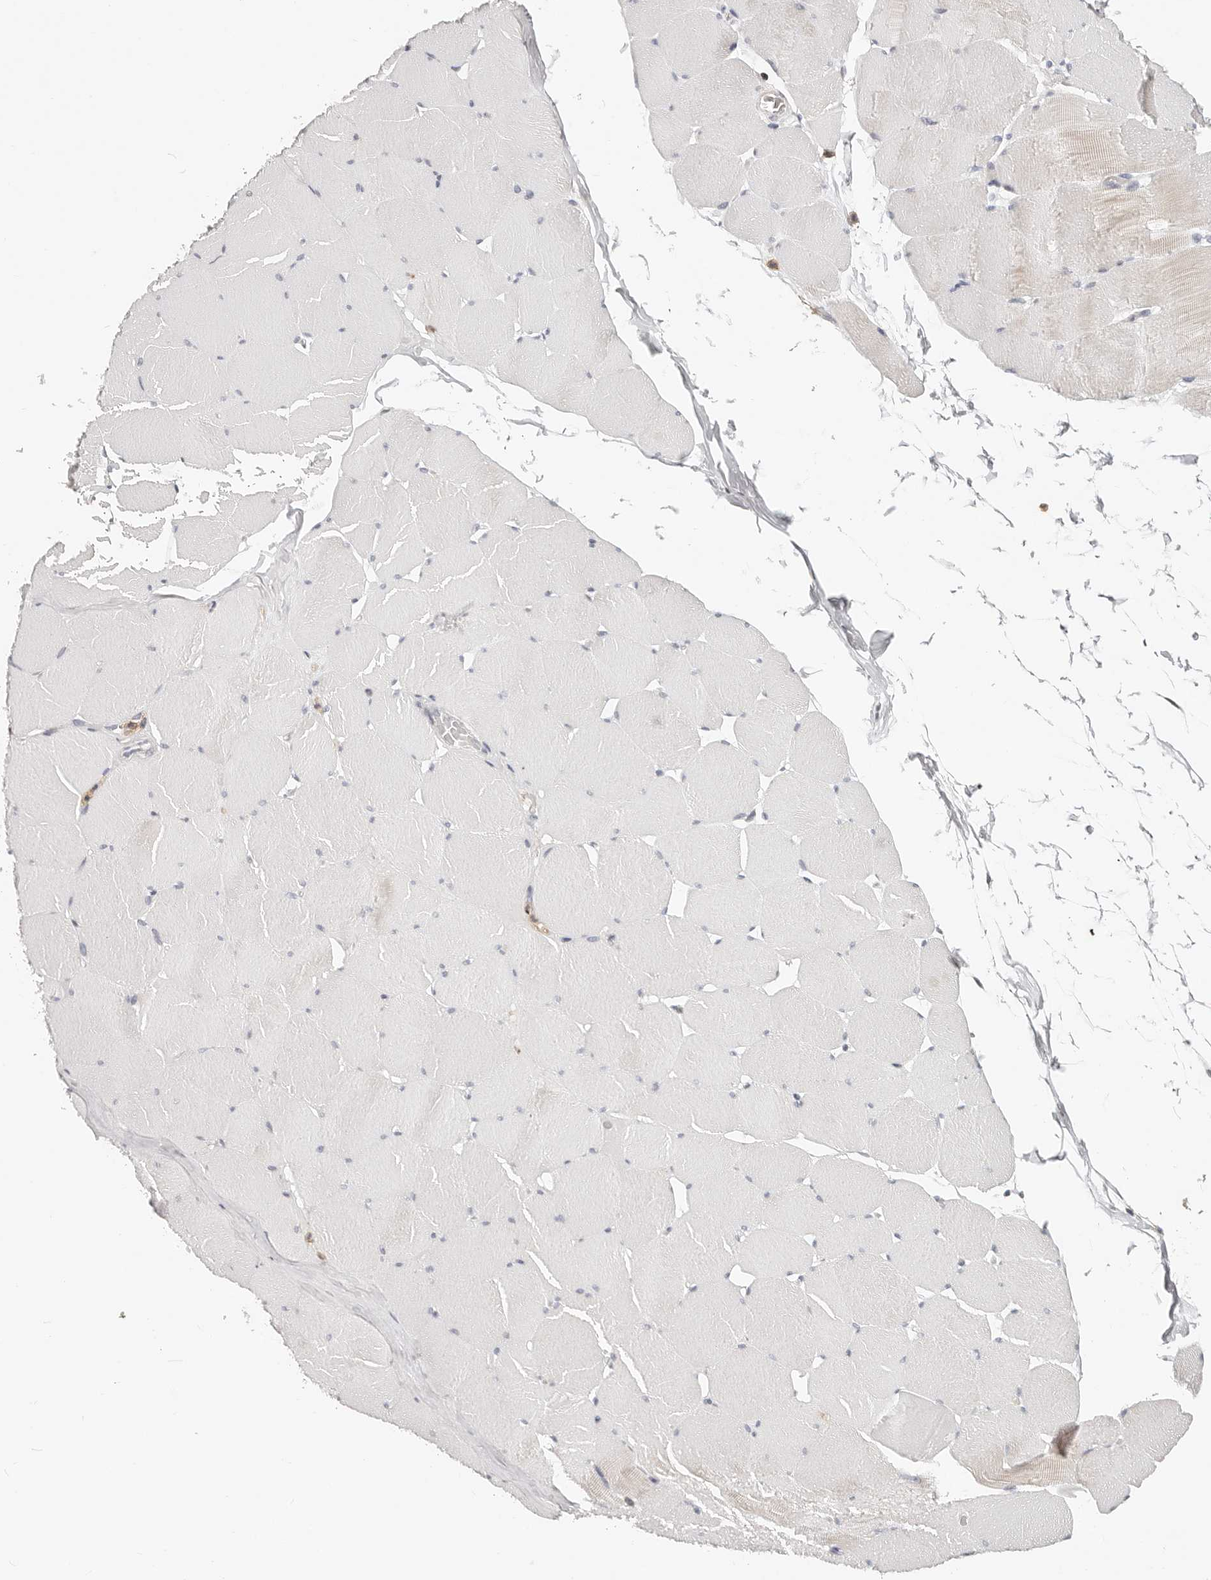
{"staining": {"intensity": "negative", "quantity": "none", "location": "none"}, "tissue": "skeletal muscle", "cell_type": "Myocytes", "image_type": "normal", "snomed": [{"axis": "morphology", "description": "Normal tissue, NOS"}, {"axis": "topography", "description": "Skeletal muscle"}], "caption": "High power microscopy photomicrograph of an immunohistochemistry (IHC) histopathology image of normal skeletal muscle, revealing no significant positivity in myocytes.", "gene": "TMEM63B", "patient": {"sex": "male", "age": 62}}